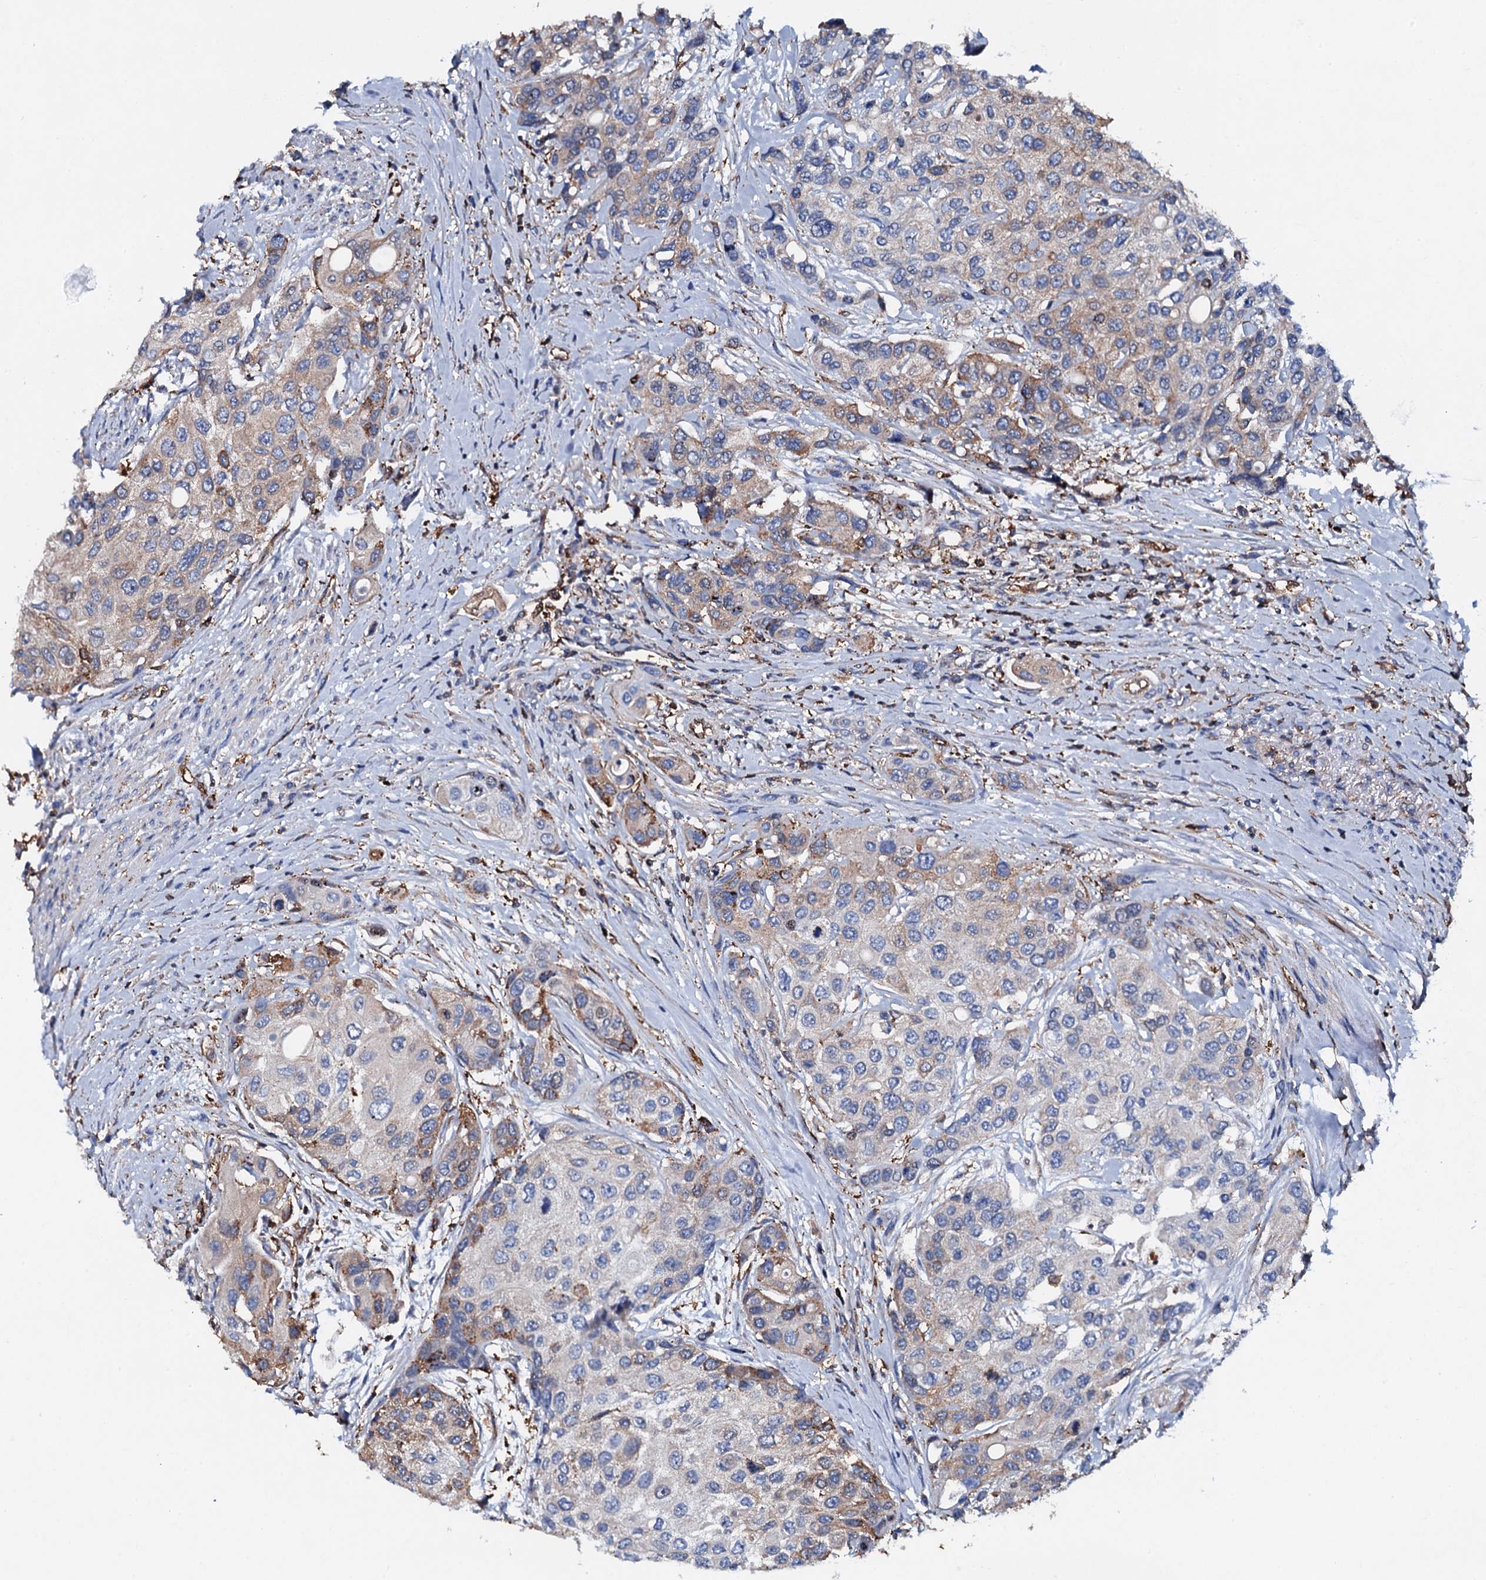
{"staining": {"intensity": "weak", "quantity": "25%-75%", "location": "cytoplasmic/membranous"}, "tissue": "urothelial cancer", "cell_type": "Tumor cells", "image_type": "cancer", "snomed": [{"axis": "morphology", "description": "Normal tissue, NOS"}, {"axis": "morphology", "description": "Urothelial carcinoma, High grade"}, {"axis": "topography", "description": "Vascular tissue"}, {"axis": "topography", "description": "Urinary bladder"}], "caption": "Human high-grade urothelial carcinoma stained for a protein (brown) shows weak cytoplasmic/membranous positive expression in approximately 25%-75% of tumor cells.", "gene": "MS4A4E", "patient": {"sex": "female", "age": 56}}